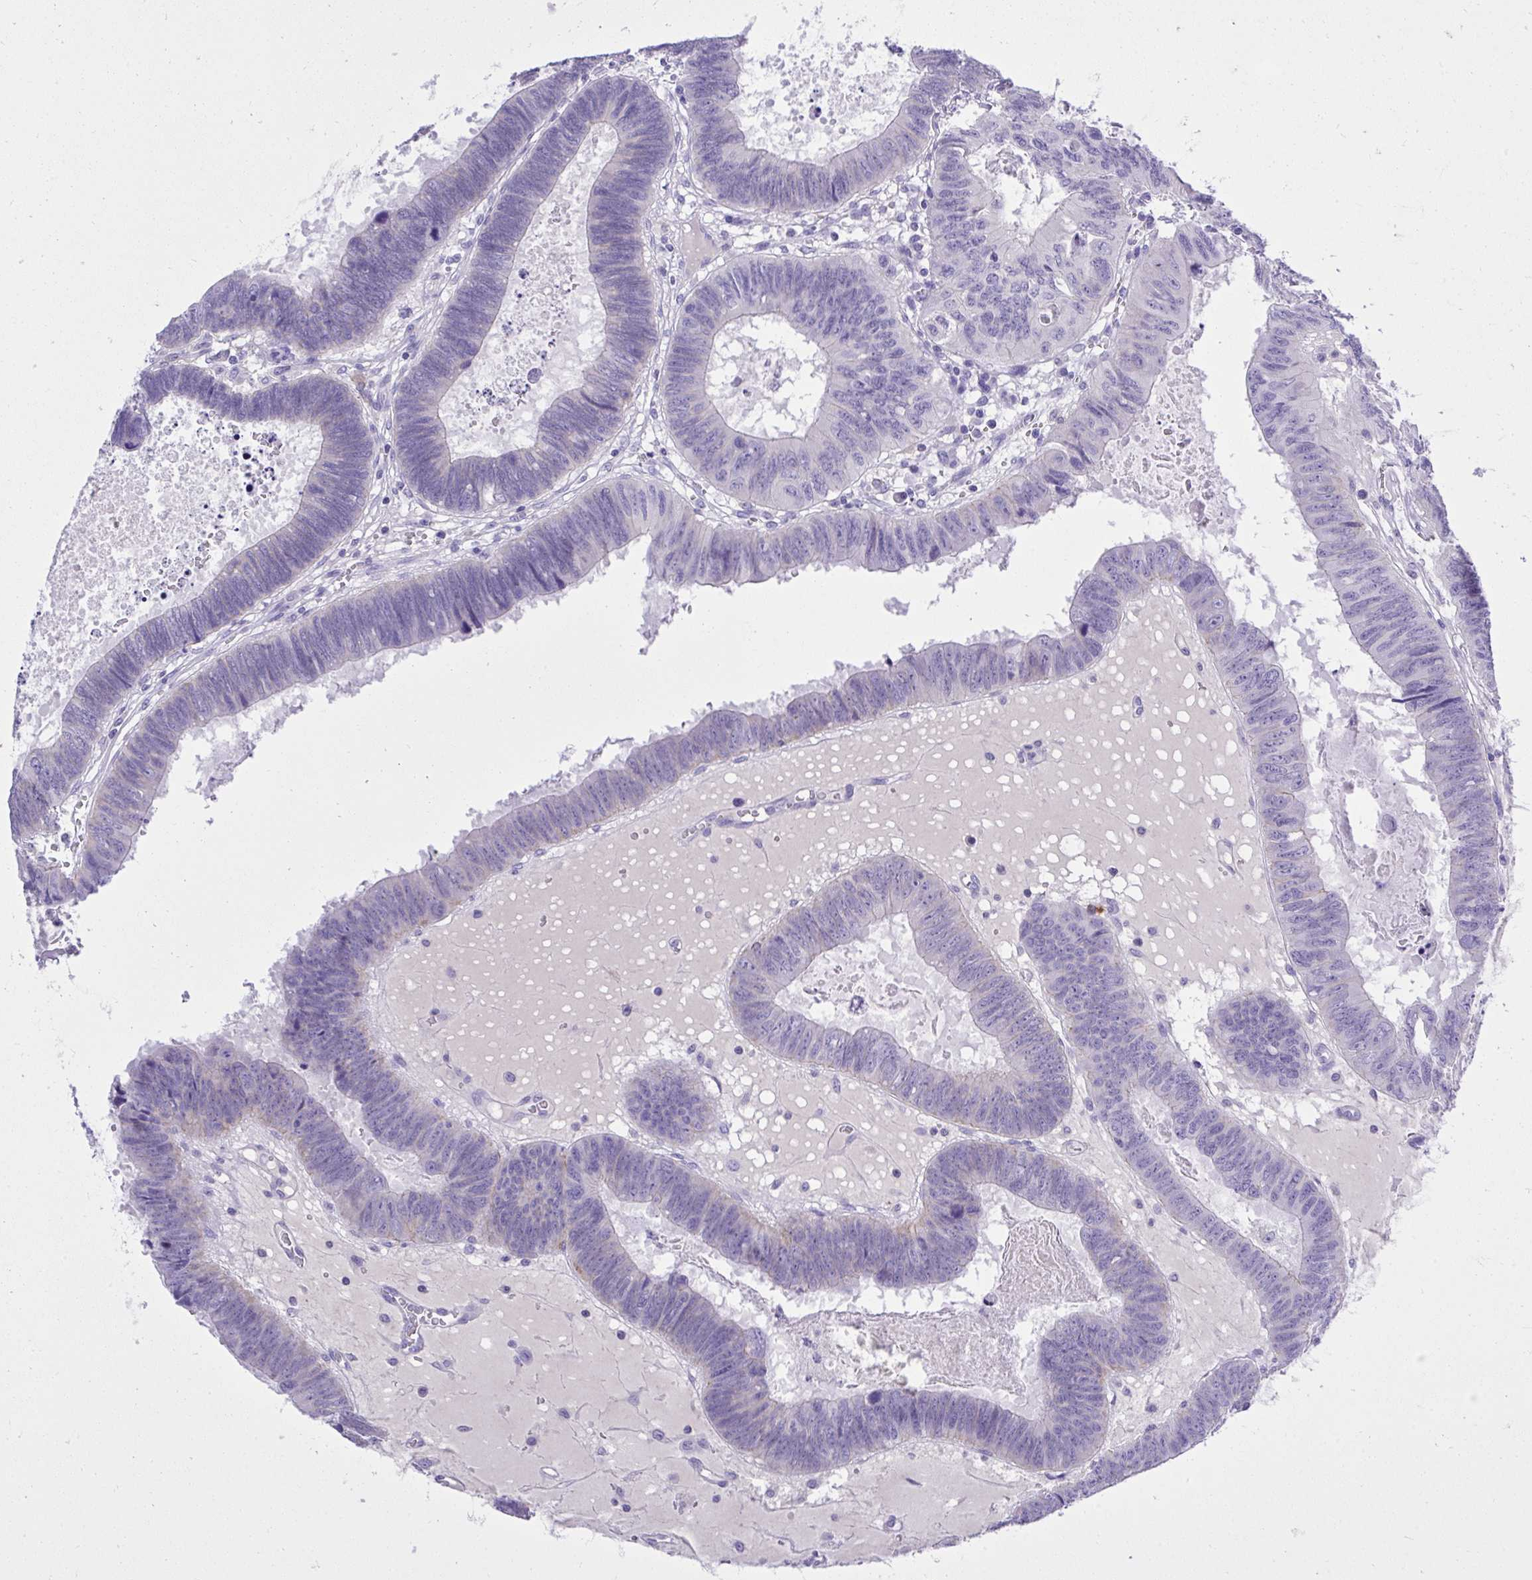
{"staining": {"intensity": "negative", "quantity": "none", "location": "none"}, "tissue": "colorectal cancer", "cell_type": "Tumor cells", "image_type": "cancer", "snomed": [{"axis": "morphology", "description": "Adenocarcinoma, NOS"}, {"axis": "topography", "description": "Colon"}], "caption": "Immunohistochemical staining of human adenocarcinoma (colorectal) demonstrates no significant expression in tumor cells.", "gene": "ST6GALNAC3", "patient": {"sex": "male", "age": 62}}